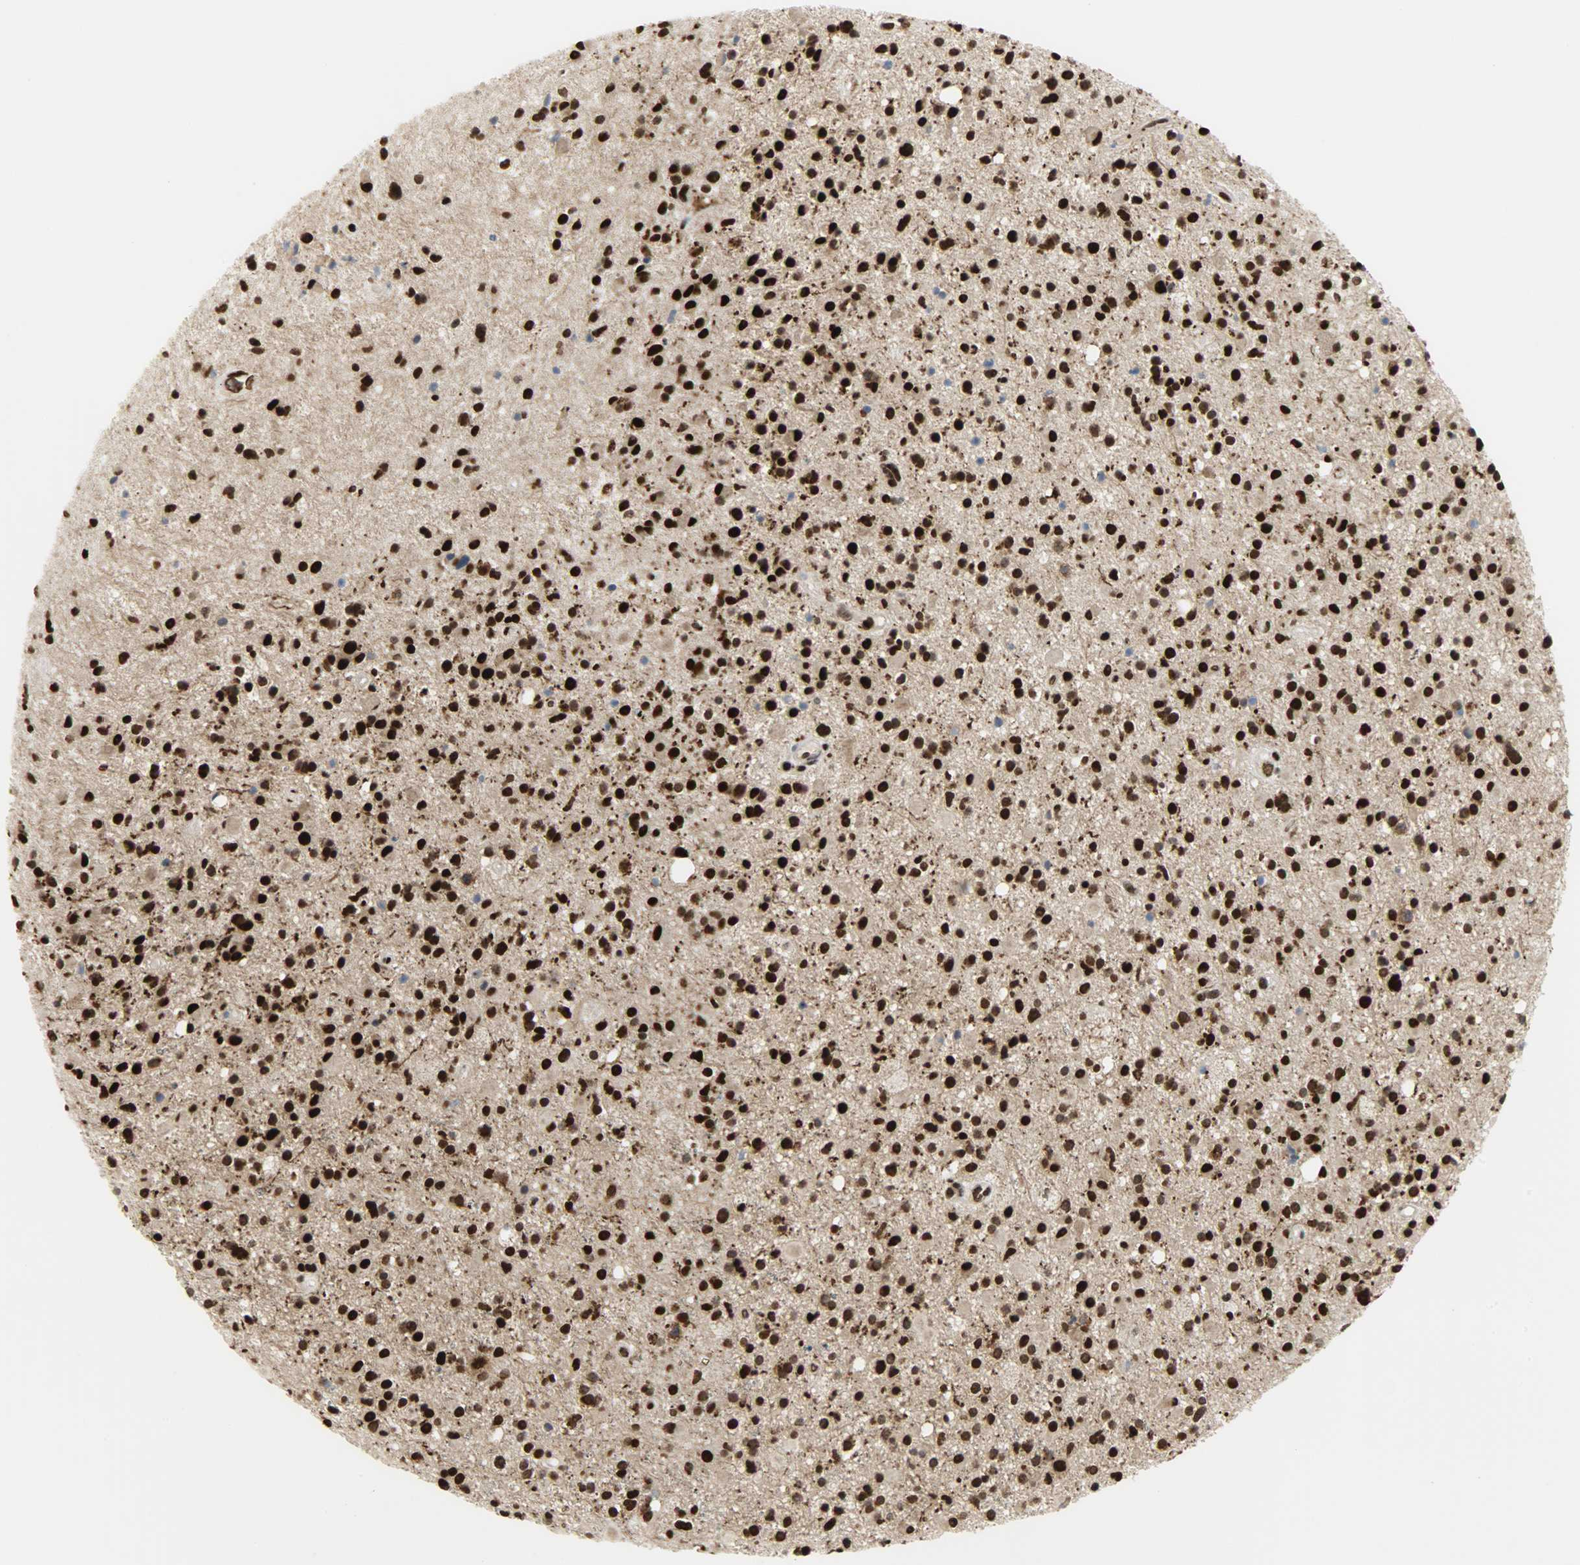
{"staining": {"intensity": "strong", "quantity": ">75%", "location": "nuclear"}, "tissue": "glioma", "cell_type": "Tumor cells", "image_type": "cancer", "snomed": [{"axis": "morphology", "description": "Glioma, malignant, High grade"}, {"axis": "topography", "description": "Brain"}], "caption": "High-magnification brightfield microscopy of high-grade glioma (malignant) stained with DAB (3,3'-diaminobenzidine) (brown) and counterstained with hematoxylin (blue). tumor cells exhibit strong nuclear positivity is seen in approximately>75% of cells.", "gene": "SNAI1", "patient": {"sex": "male", "age": 33}}